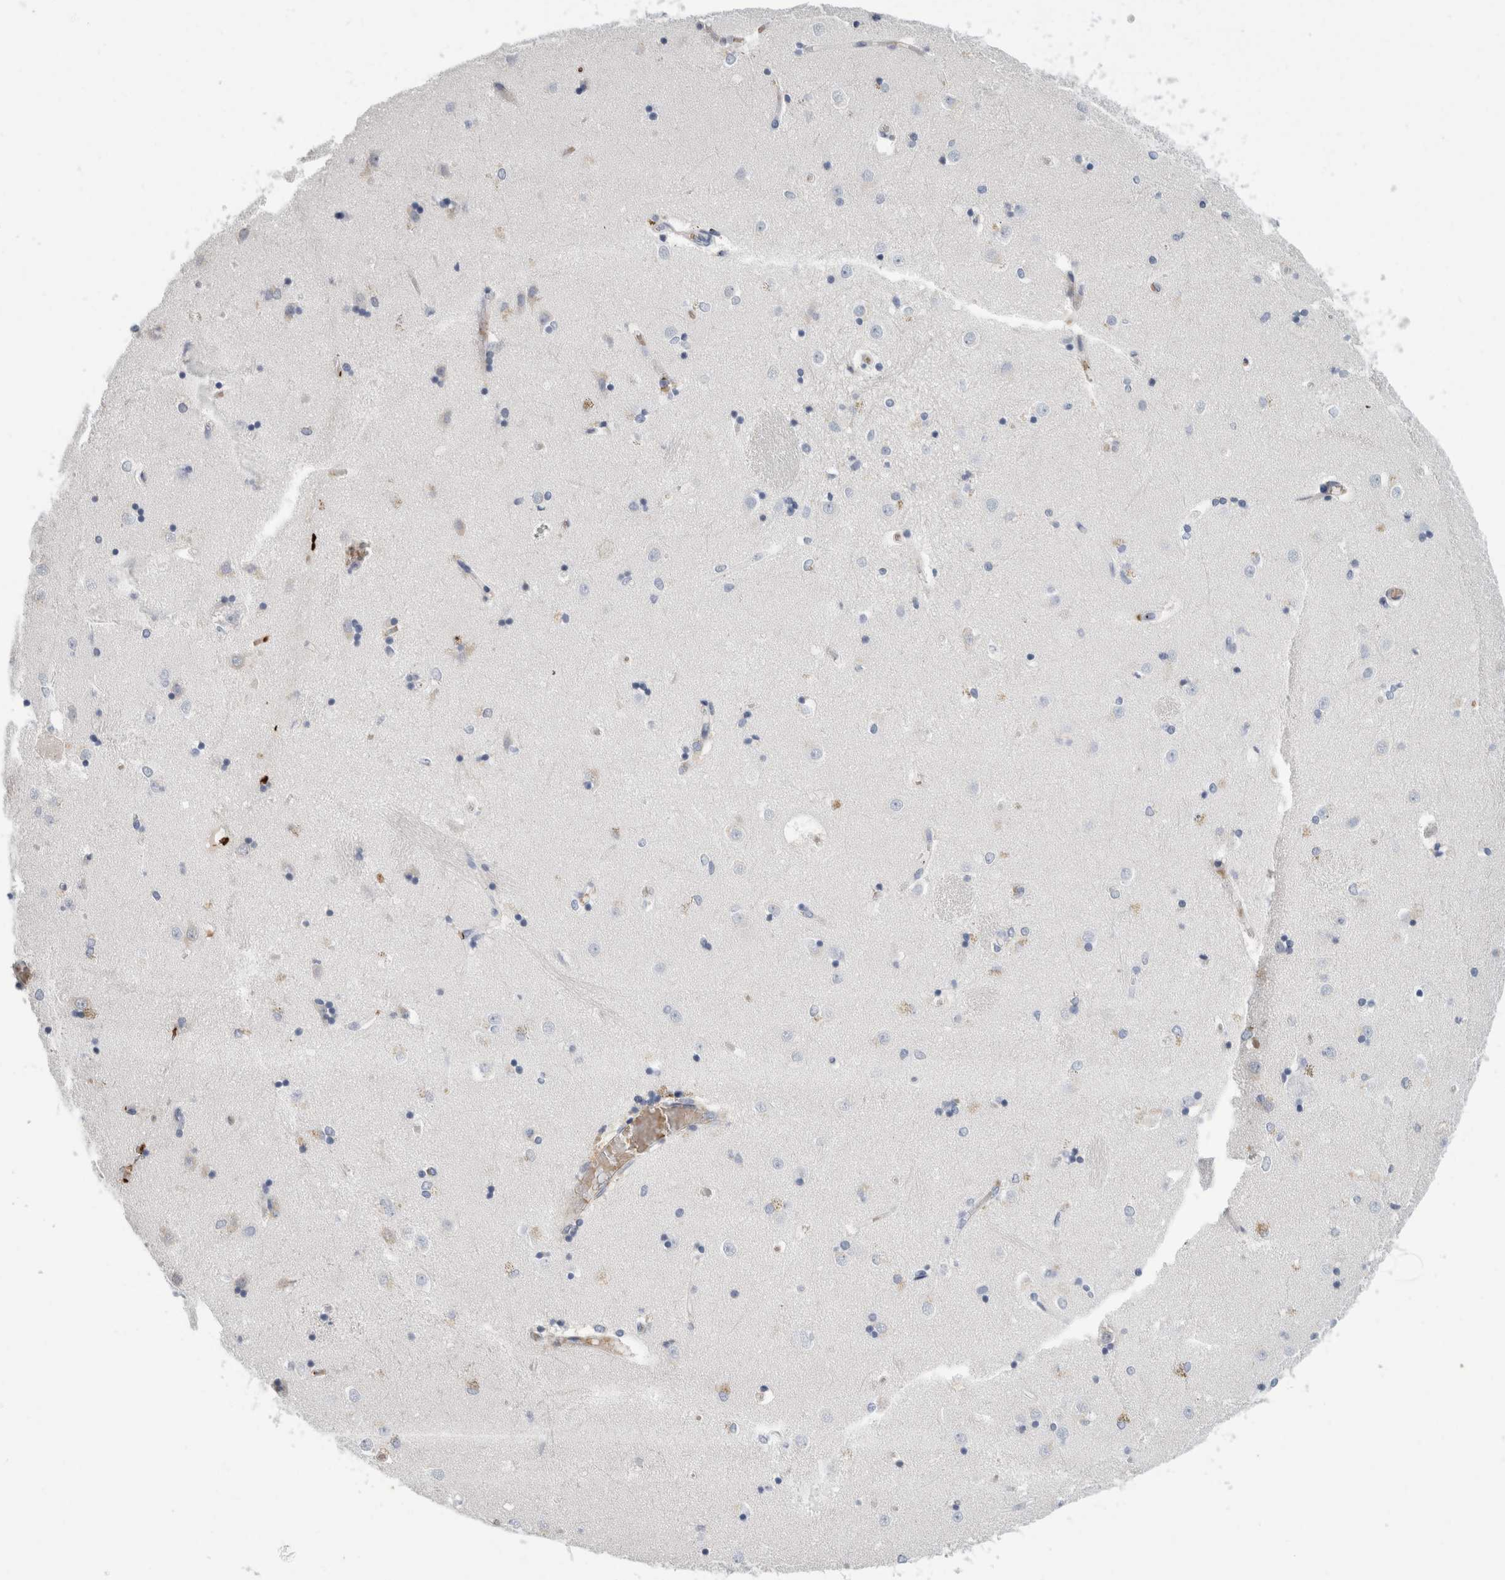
{"staining": {"intensity": "negative", "quantity": "none", "location": "none"}, "tissue": "caudate", "cell_type": "Glial cells", "image_type": "normal", "snomed": [{"axis": "morphology", "description": "Normal tissue, NOS"}, {"axis": "topography", "description": "Lateral ventricle wall"}], "caption": "DAB immunohistochemical staining of normal caudate demonstrates no significant expression in glial cells.", "gene": "CA1", "patient": {"sex": "male", "age": 45}}